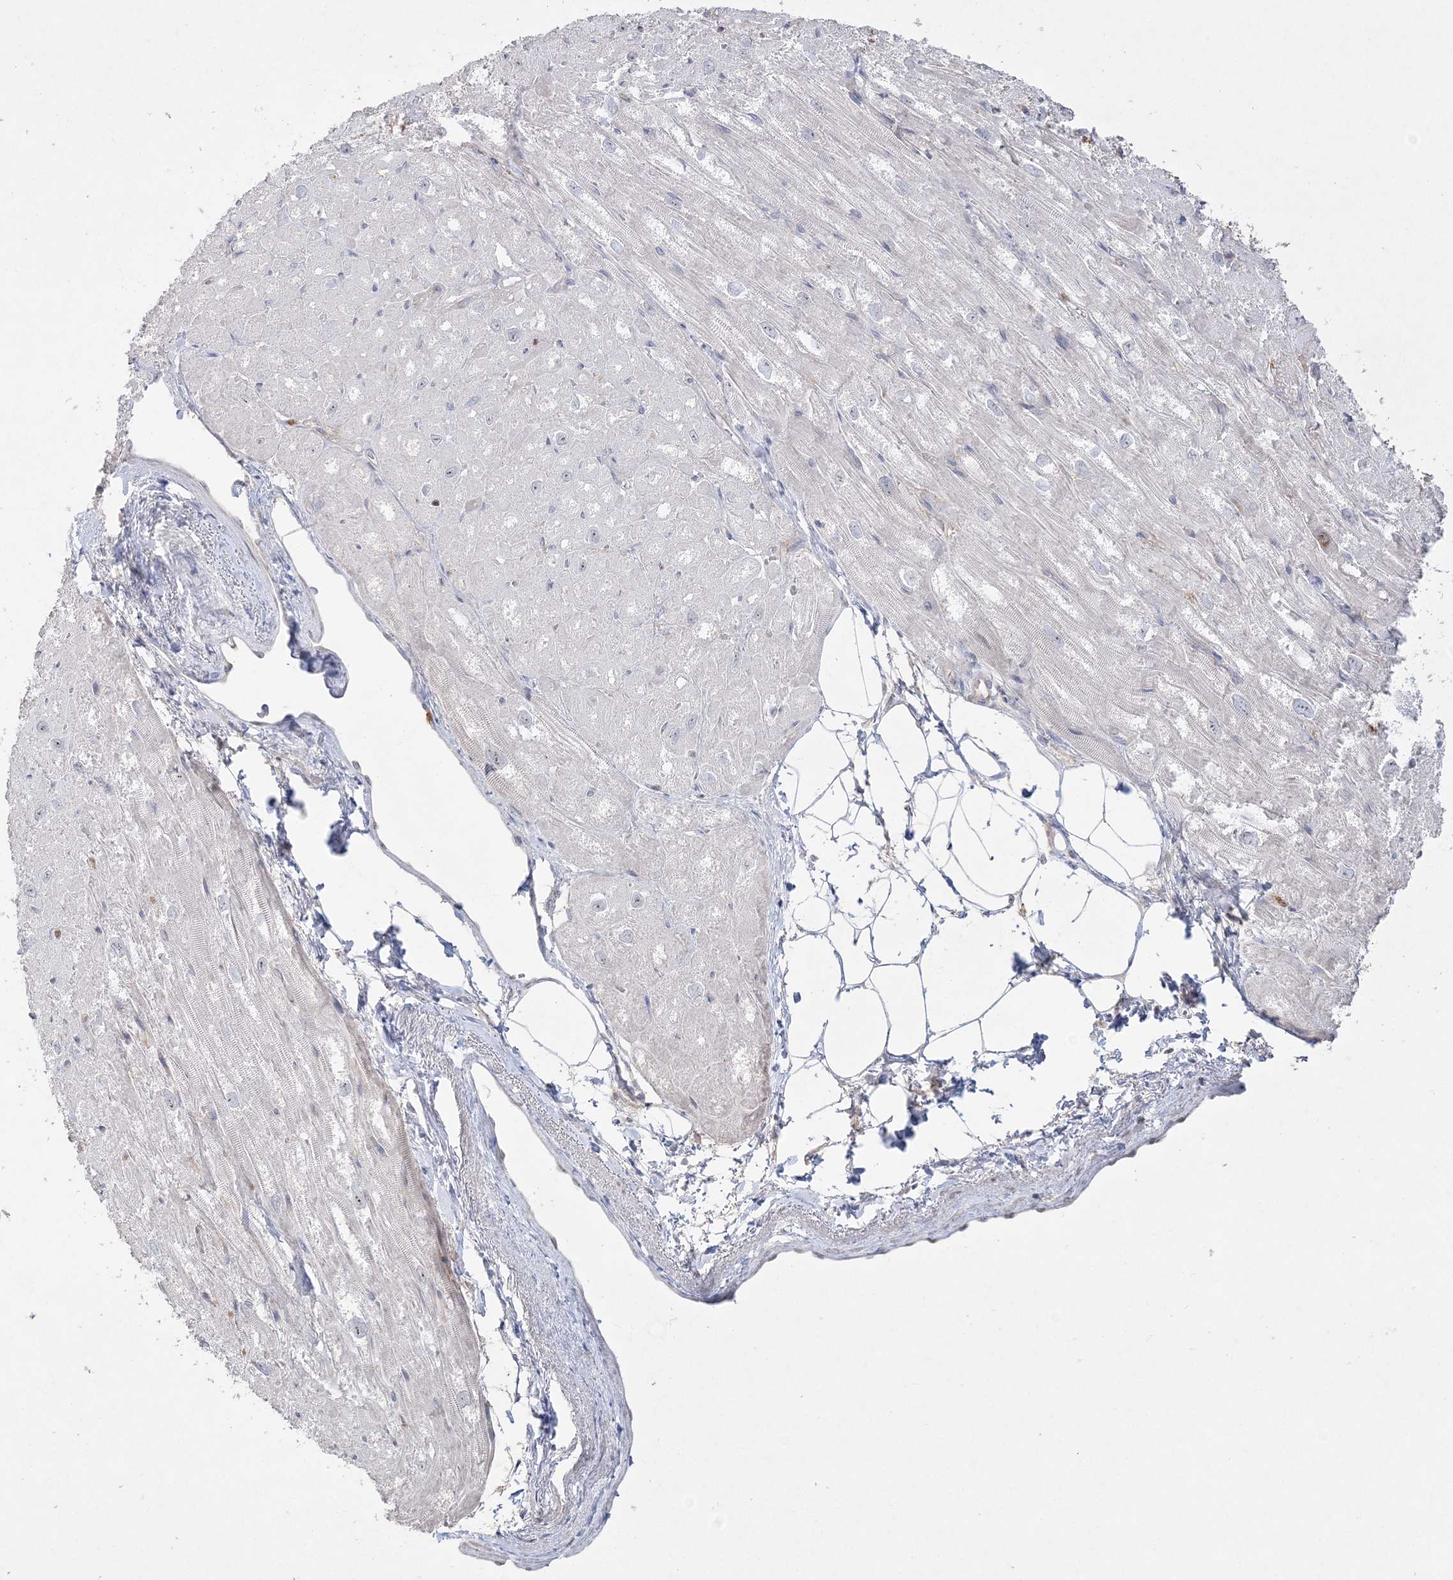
{"staining": {"intensity": "negative", "quantity": "none", "location": "none"}, "tissue": "heart muscle", "cell_type": "Cardiomyocytes", "image_type": "normal", "snomed": [{"axis": "morphology", "description": "Normal tissue, NOS"}, {"axis": "topography", "description": "Heart"}], "caption": "Immunohistochemistry image of benign human heart muscle stained for a protein (brown), which reveals no staining in cardiomyocytes.", "gene": "NOP16", "patient": {"sex": "male", "age": 50}}